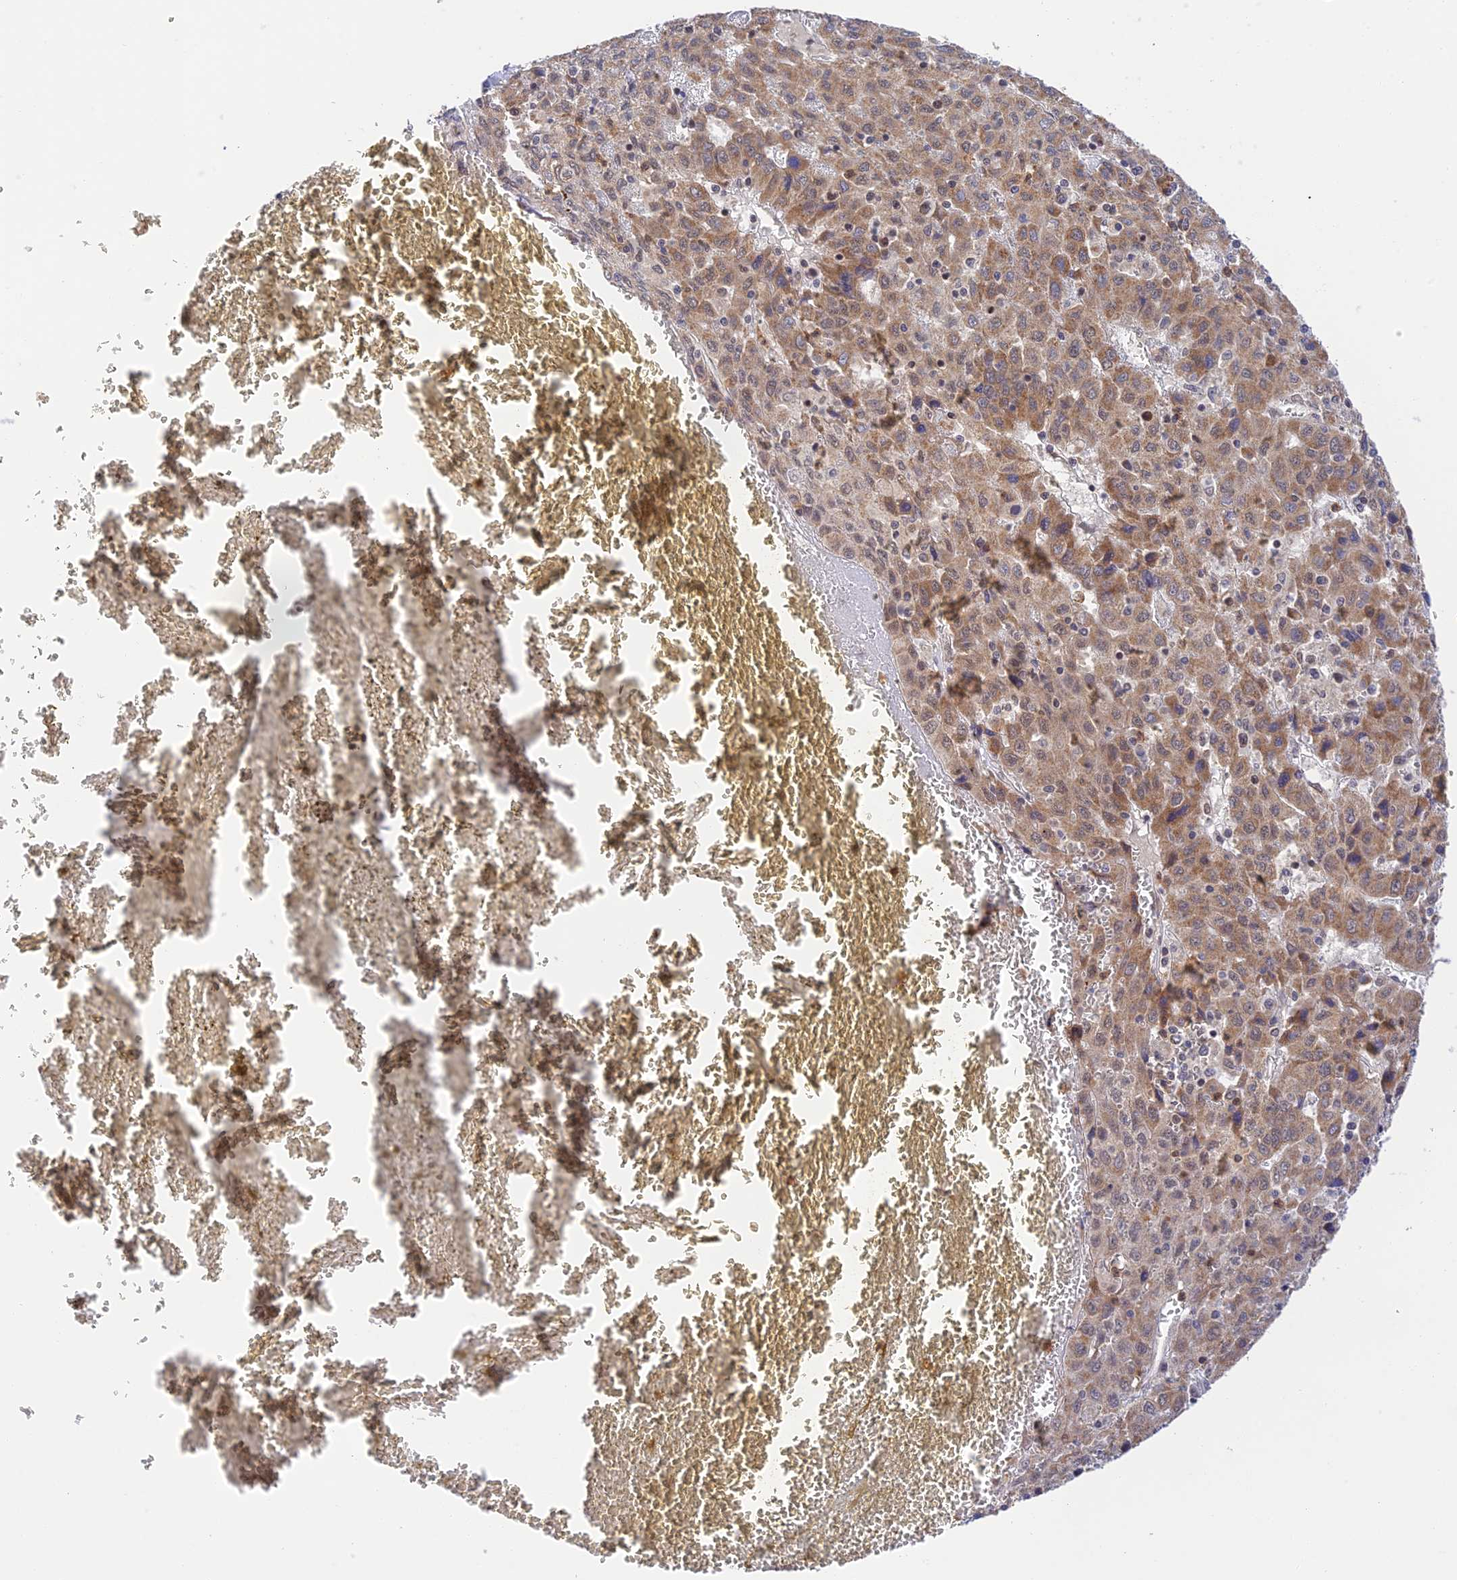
{"staining": {"intensity": "moderate", "quantity": "25%-75%", "location": "cytoplasmic/membranous"}, "tissue": "liver cancer", "cell_type": "Tumor cells", "image_type": "cancer", "snomed": [{"axis": "morphology", "description": "Carcinoma, Hepatocellular, NOS"}, {"axis": "topography", "description": "Liver"}], "caption": "The immunohistochemical stain labels moderate cytoplasmic/membranous staining in tumor cells of liver hepatocellular carcinoma tissue.", "gene": "PEX16", "patient": {"sex": "female", "age": 53}}